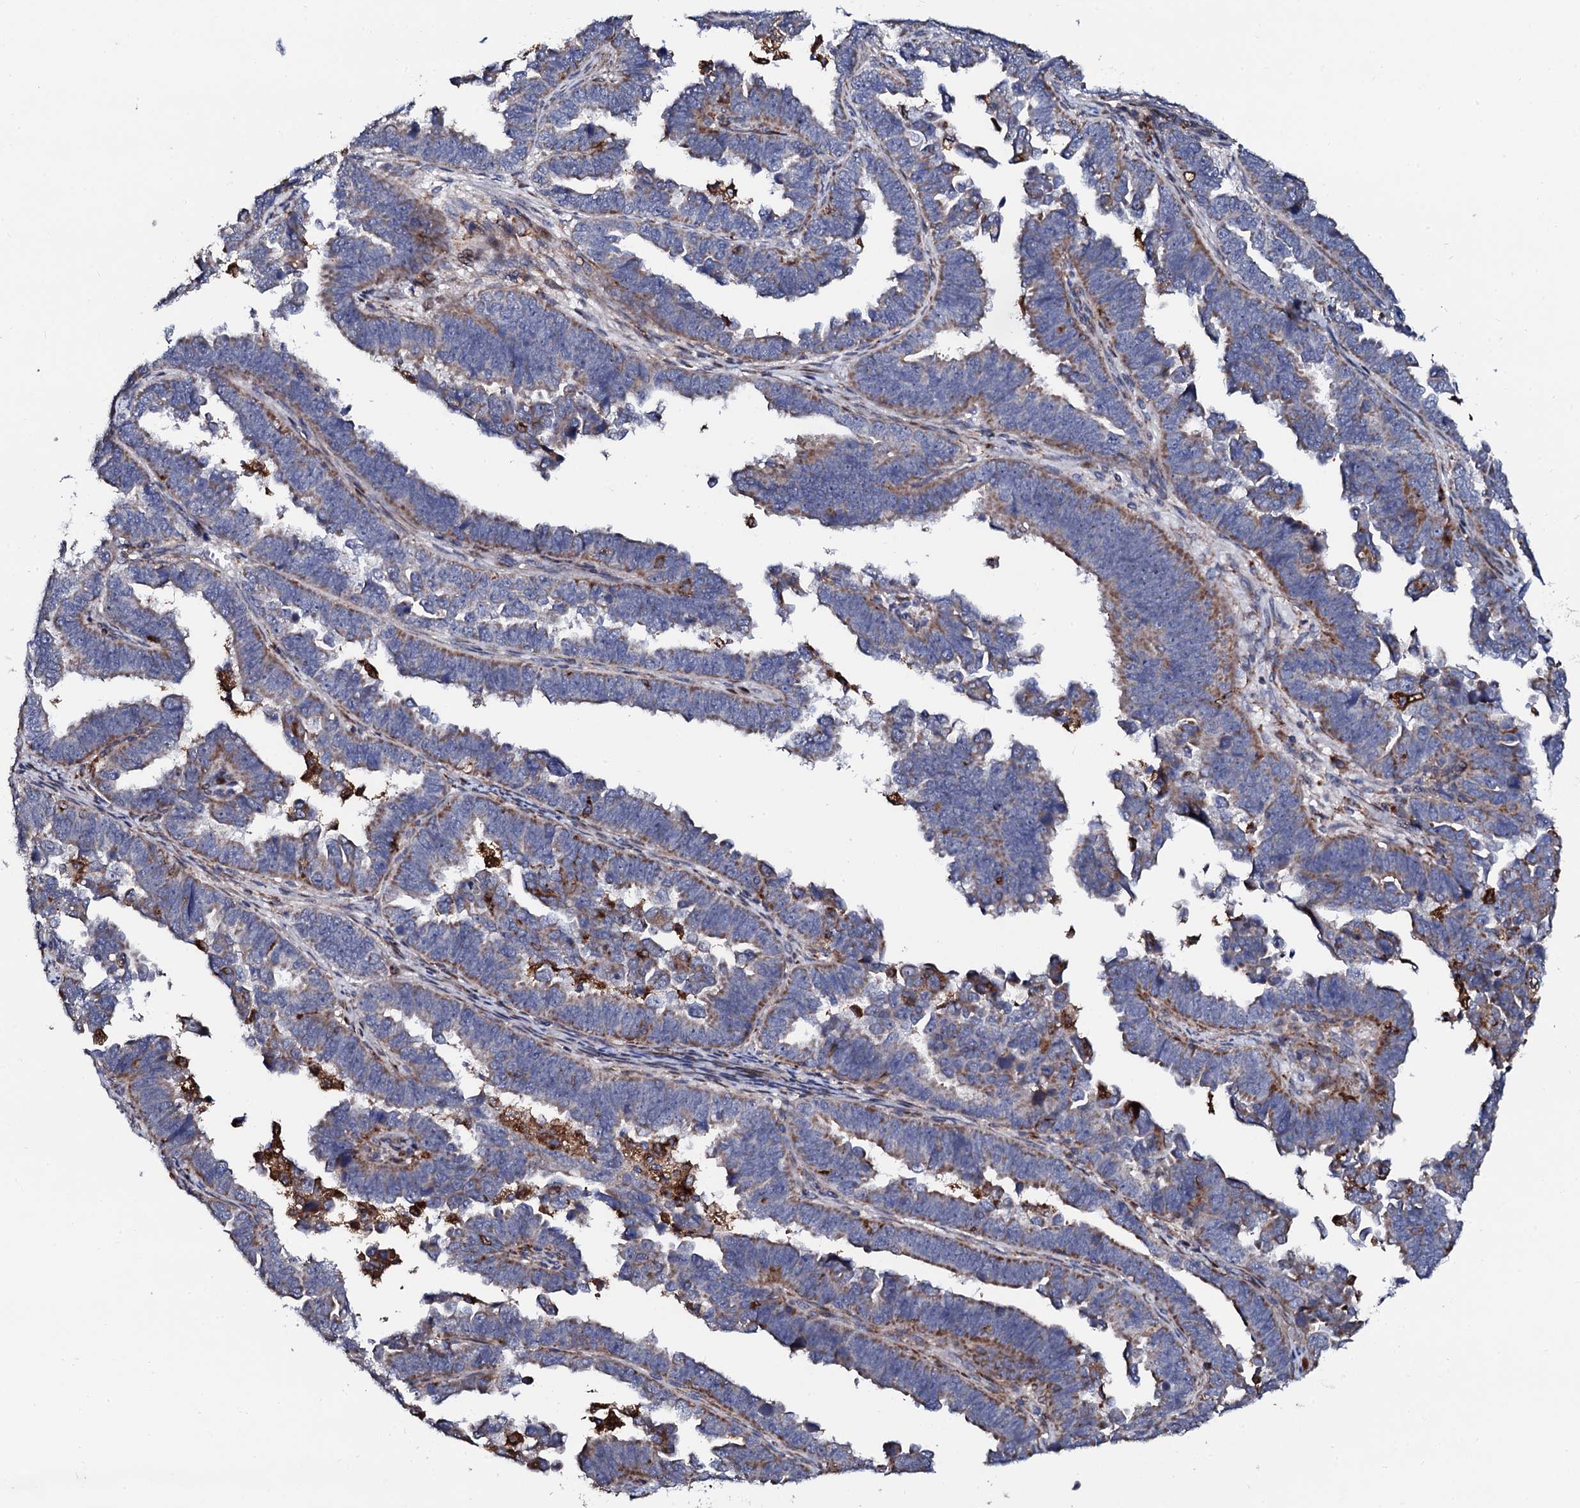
{"staining": {"intensity": "moderate", "quantity": "25%-75%", "location": "cytoplasmic/membranous"}, "tissue": "endometrial cancer", "cell_type": "Tumor cells", "image_type": "cancer", "snomed": [{"axis": "morphology", "description": "Adenocarcinoma, NOS"}, {"axis": "topography", "description": "Endometrium"}], "caption": "Immunohistochemical staining of adenocarcinoma (endometrial) displays moderate cytoplasmic/membranous protein staining in approximately 25%-75% of tumor cells. The protein is stained brown, and the nuclei are stained in blue (DAB (3,3'-diaminobenzidine) IHC with brightfield microscopy, high magnification).", "gene": "TCIRG1", "patient": {"sex": "female", "age": 75}}